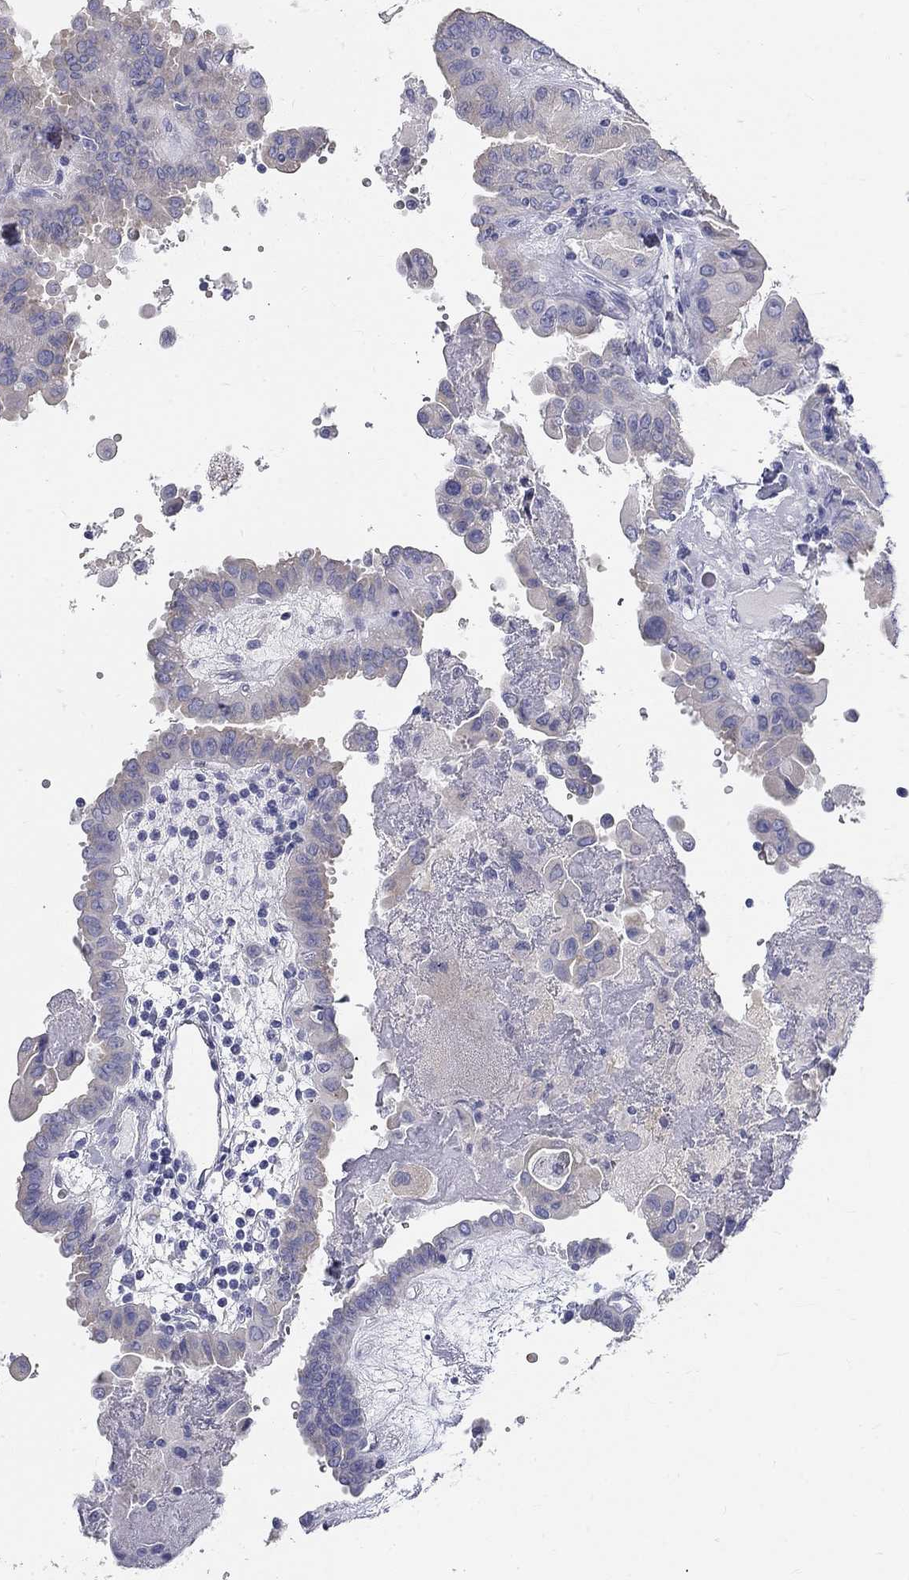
{"staining": {"intensity": "negative", "quantity": "none", "location": "none"}, "tissue": "thyroid cancer", "cell_type": "Tumor cells", "image_type": "cancer", "snomed": [{"axis": "morphology", "description": "Papillary adenocarcinoma, NOS"}, {"axis": "topography", "description": "Thyroid gland"}], "caption": "DAB (3,3'-diaminobenzidine) immunohistochemical staining of thyroid papillary adenocarcinoma reveals no significant expression in tumor cells.", "gene": "GALNTL5", "patient": {"sex": "female", "age": 37}}